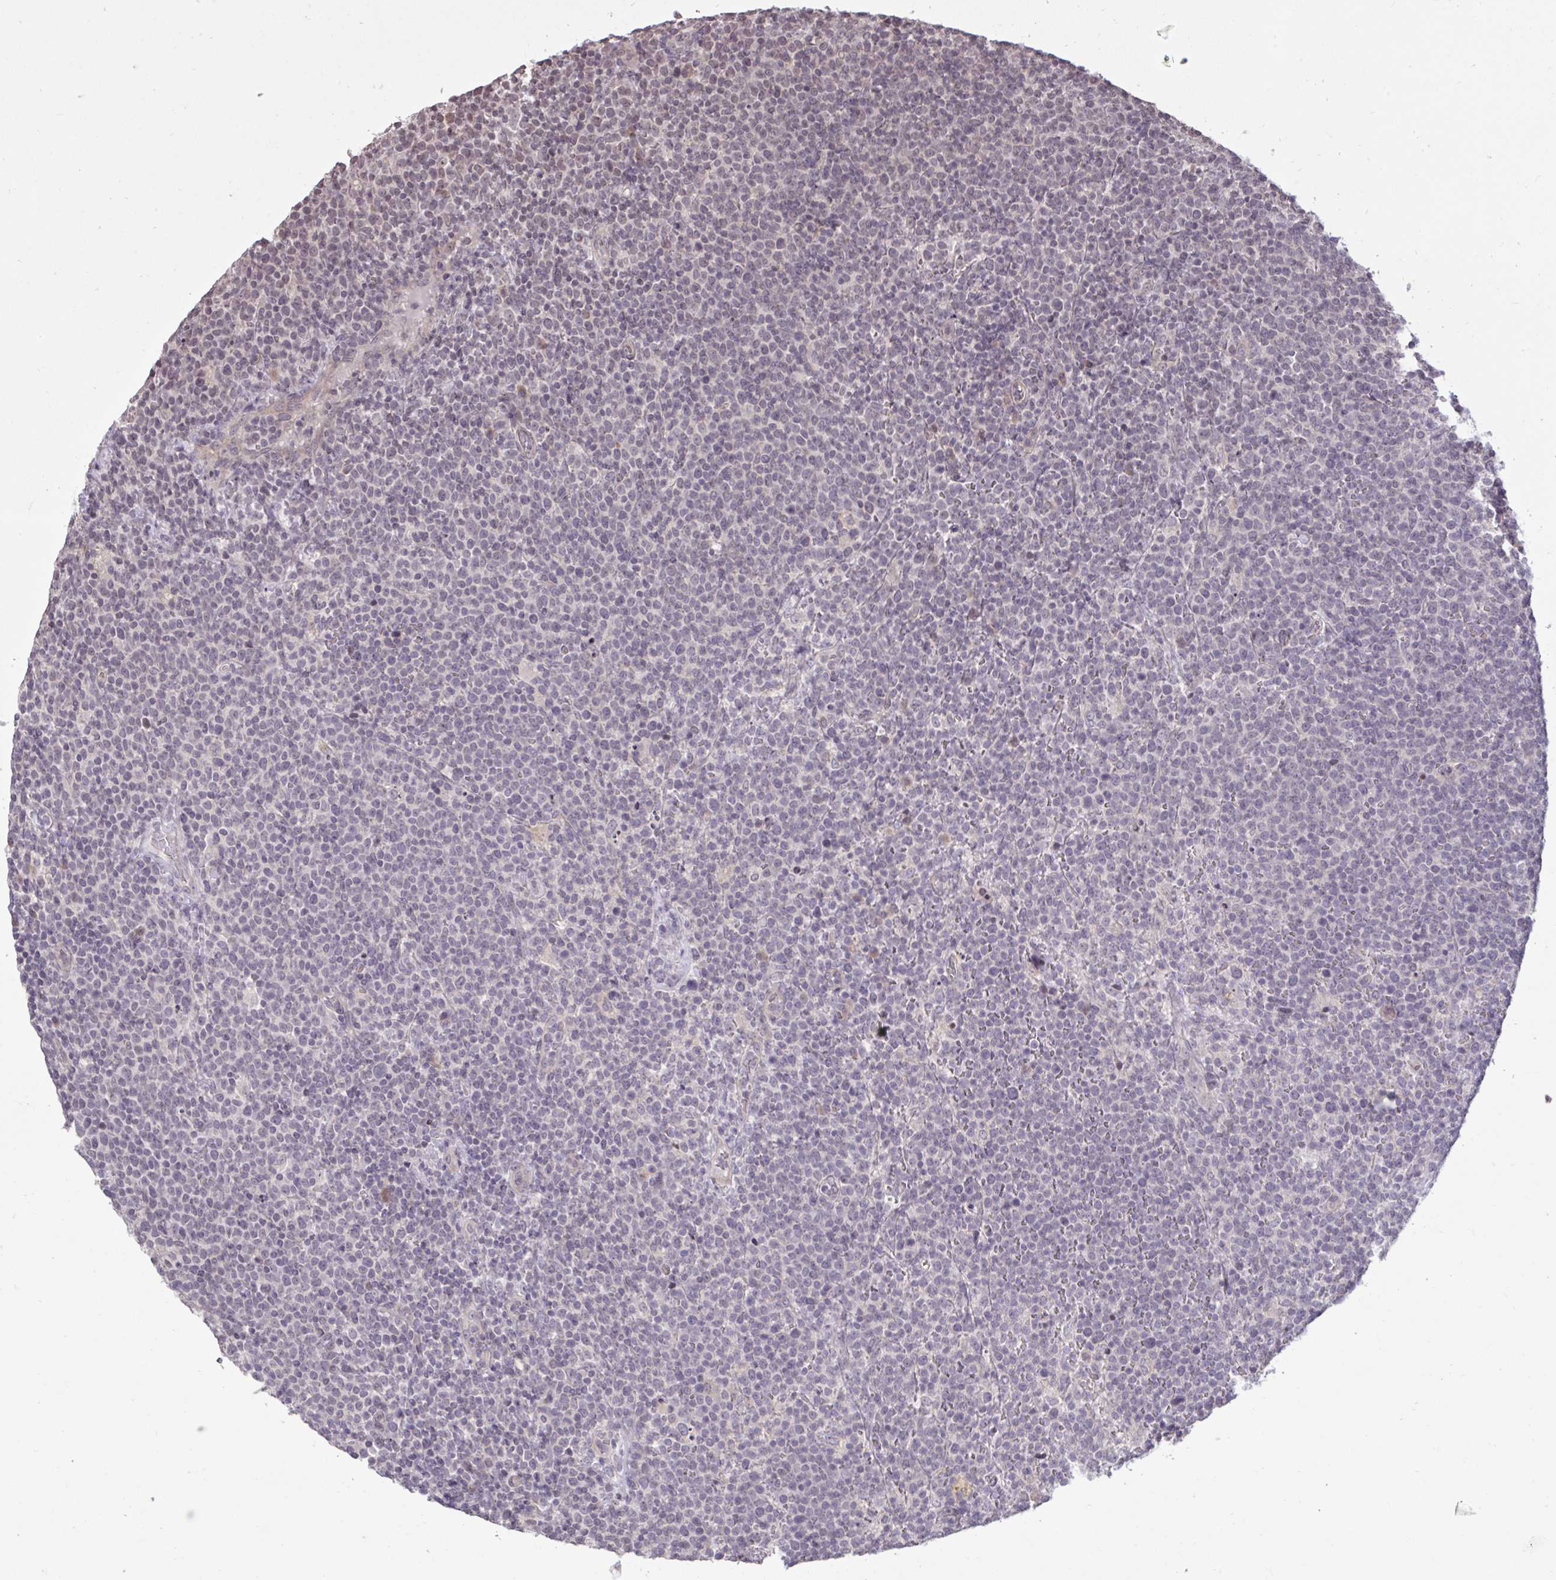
{"staining": {"intensity": "negative", "quantity": "none", "location": "none"}, "tissue": "lymphoma", "cell_type": "Tumor cells", "image_type": "cancer", "snomed": [{"axis": "morphology", "description": "Malignant lymphoma, non-Hodgkin's type, High grade"}, {"axis": "topography", "description": "Lymph node"}], "caption": "High magnification brightfield microscopy of lymphoma stained with DAB (3,3'-diaminobenzidine) (brown) and counterstained with hematoxylin (blue): tumor cells show no significant staining. (DAB IHC with hematoxylin counter stain).", "gene": "CYP20A1", "patient": {"sex": "male", "age": 61}}